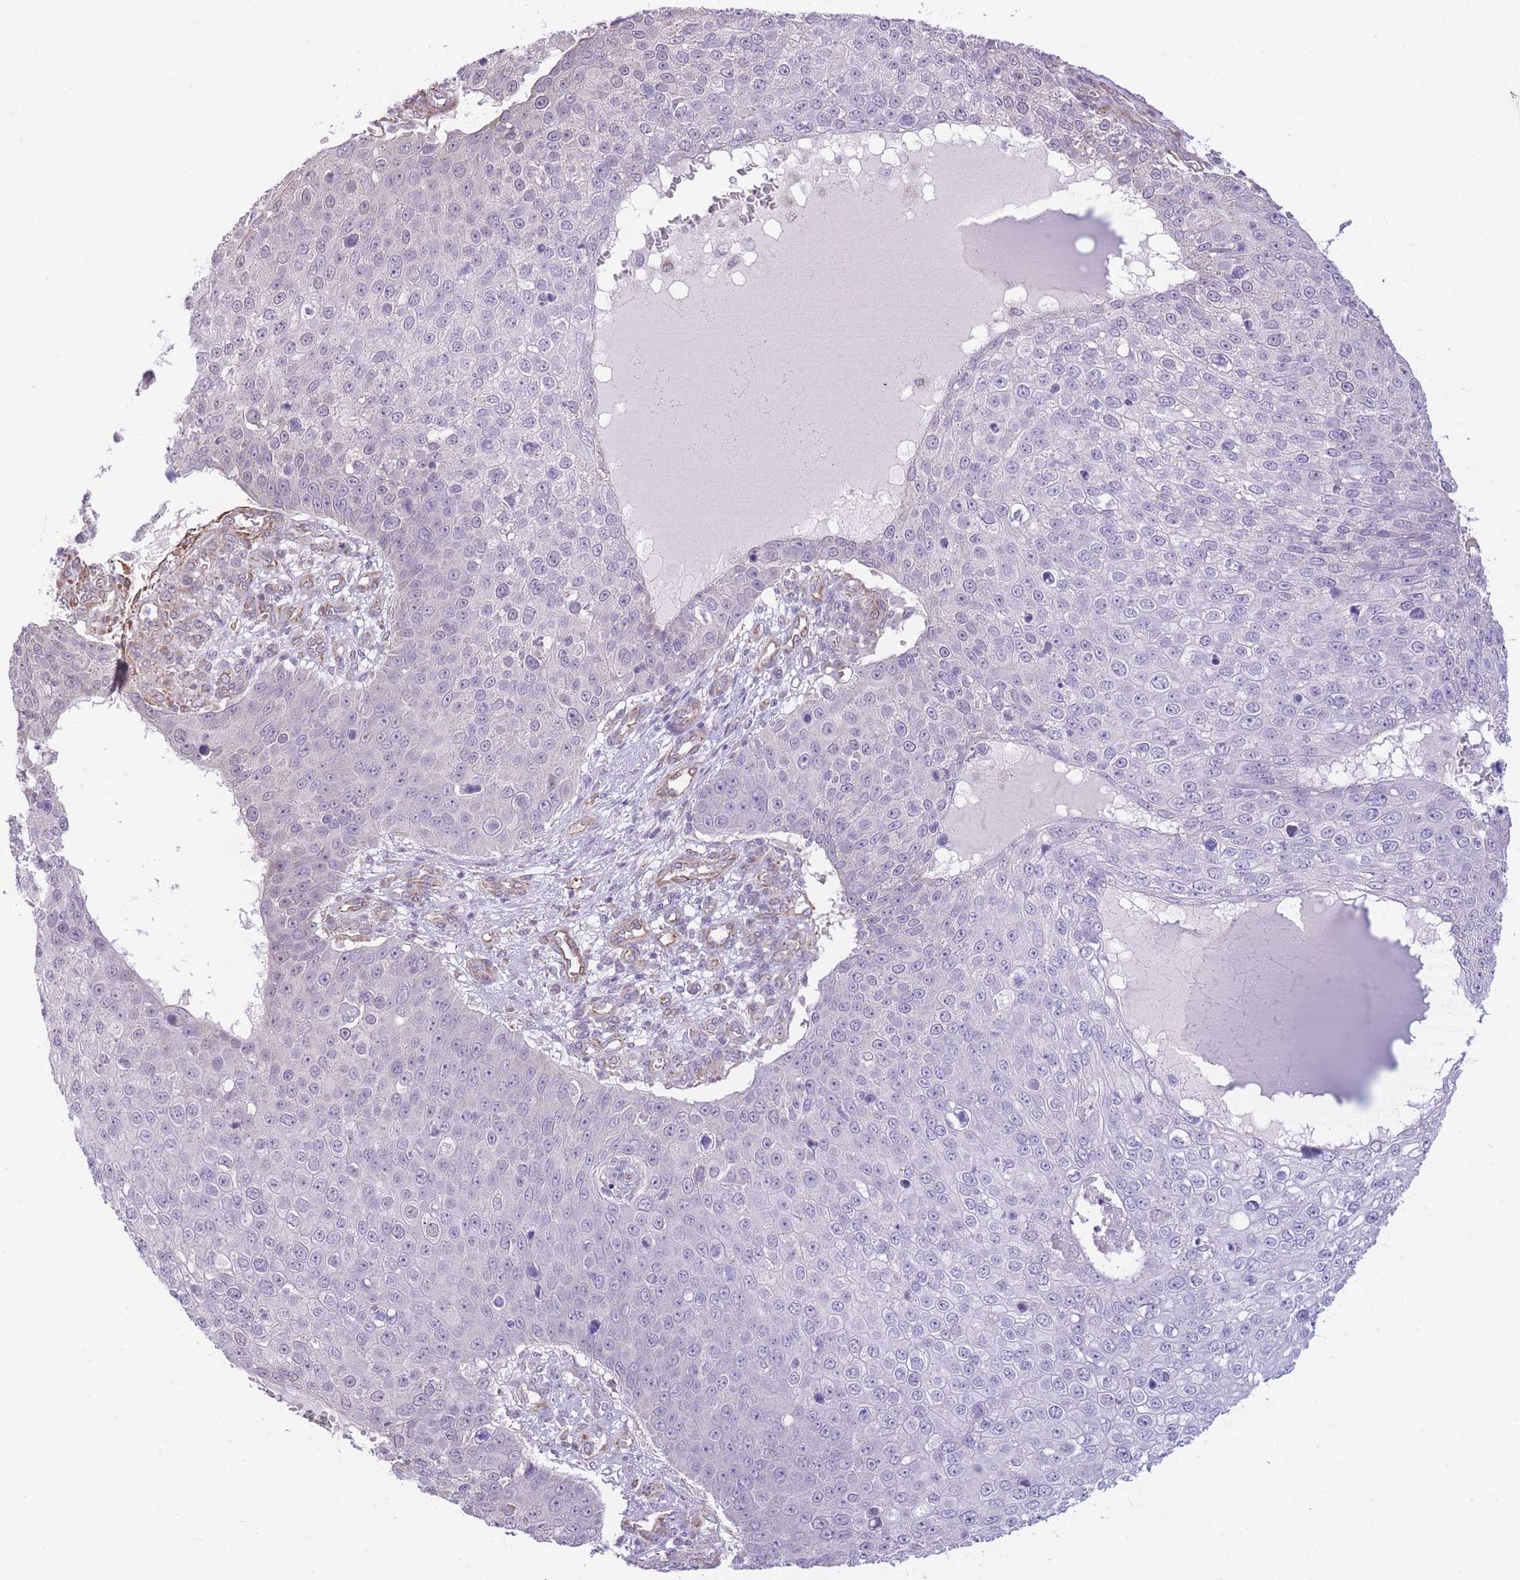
{"staining": {"intensity": "negative", "quantity": "none", "location": "none"}, "tissue": "skin cancer", "cell_type": "Tumor cells", "image_type": "cancer", "snomed": [{"axis": "morphology", "description": "Squamous cell carcinoma, NOS"}, {"axis": "topography", "description": "Skin"}], "caption": "DAB immunohistochemical staining of skin cancer shows no significant staining in tumor cells.", "gene": "PSG8", "patient": {"sex": "male", "age": 71}}